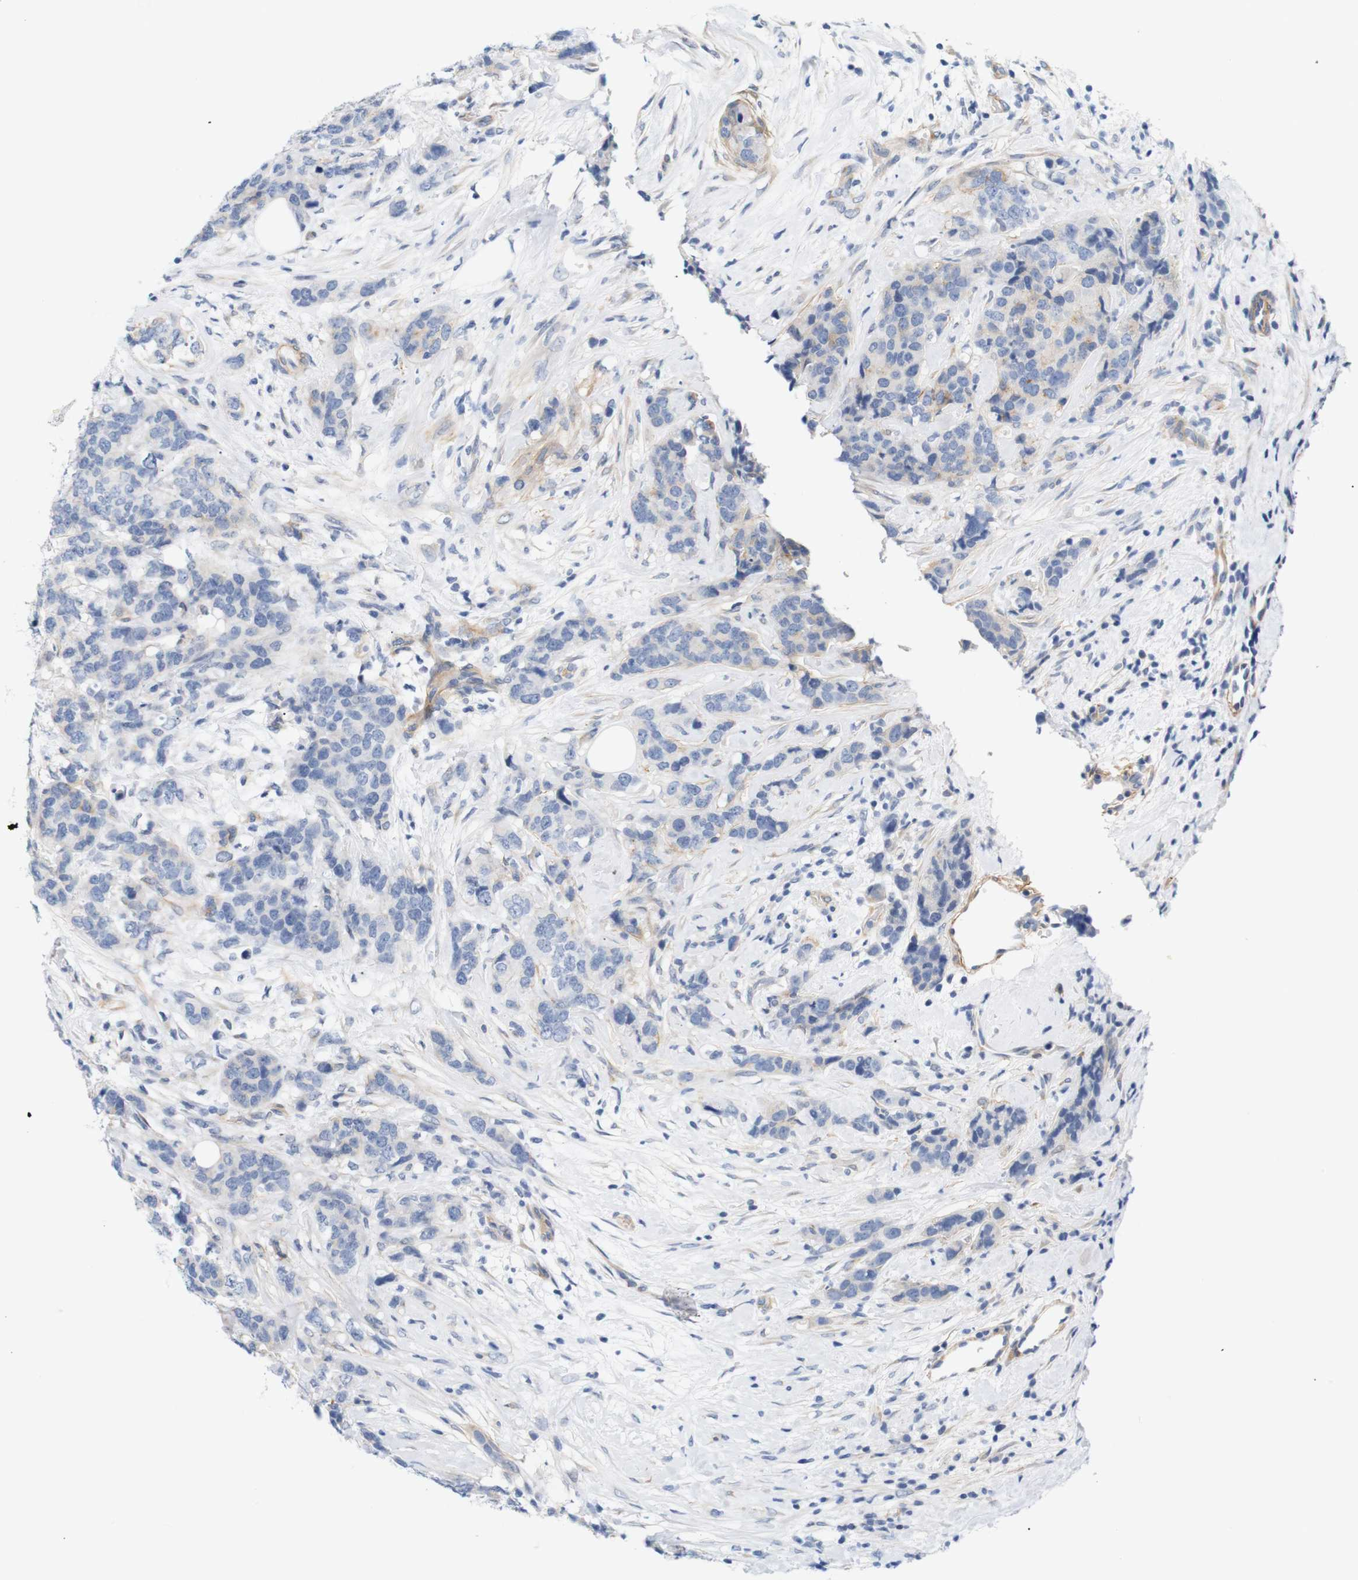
{"staining": {"intensity": "weak", "quantity": "<25%", "location": "cytoplasmic/membranous"}, "tissue": "breast cancer", "cell_type": "Tumor cells", "image_type": "cancer", "snomed": [{"axis": "morphology", "description": "Lobular carcinoma"}, {"axis": "topography", "description": "Breast"}], "caption": "Tumor cells are negative for brown protein staining in breast cancer (lobular carcinoma). (Stains: DAB immunohistochemistry (IHC) with hematoxylin counter stain, Microscopy: brightfield microscopy at high magnification).", "gene": "STMN3", "patient": {"sex": "female", "age": 59}}